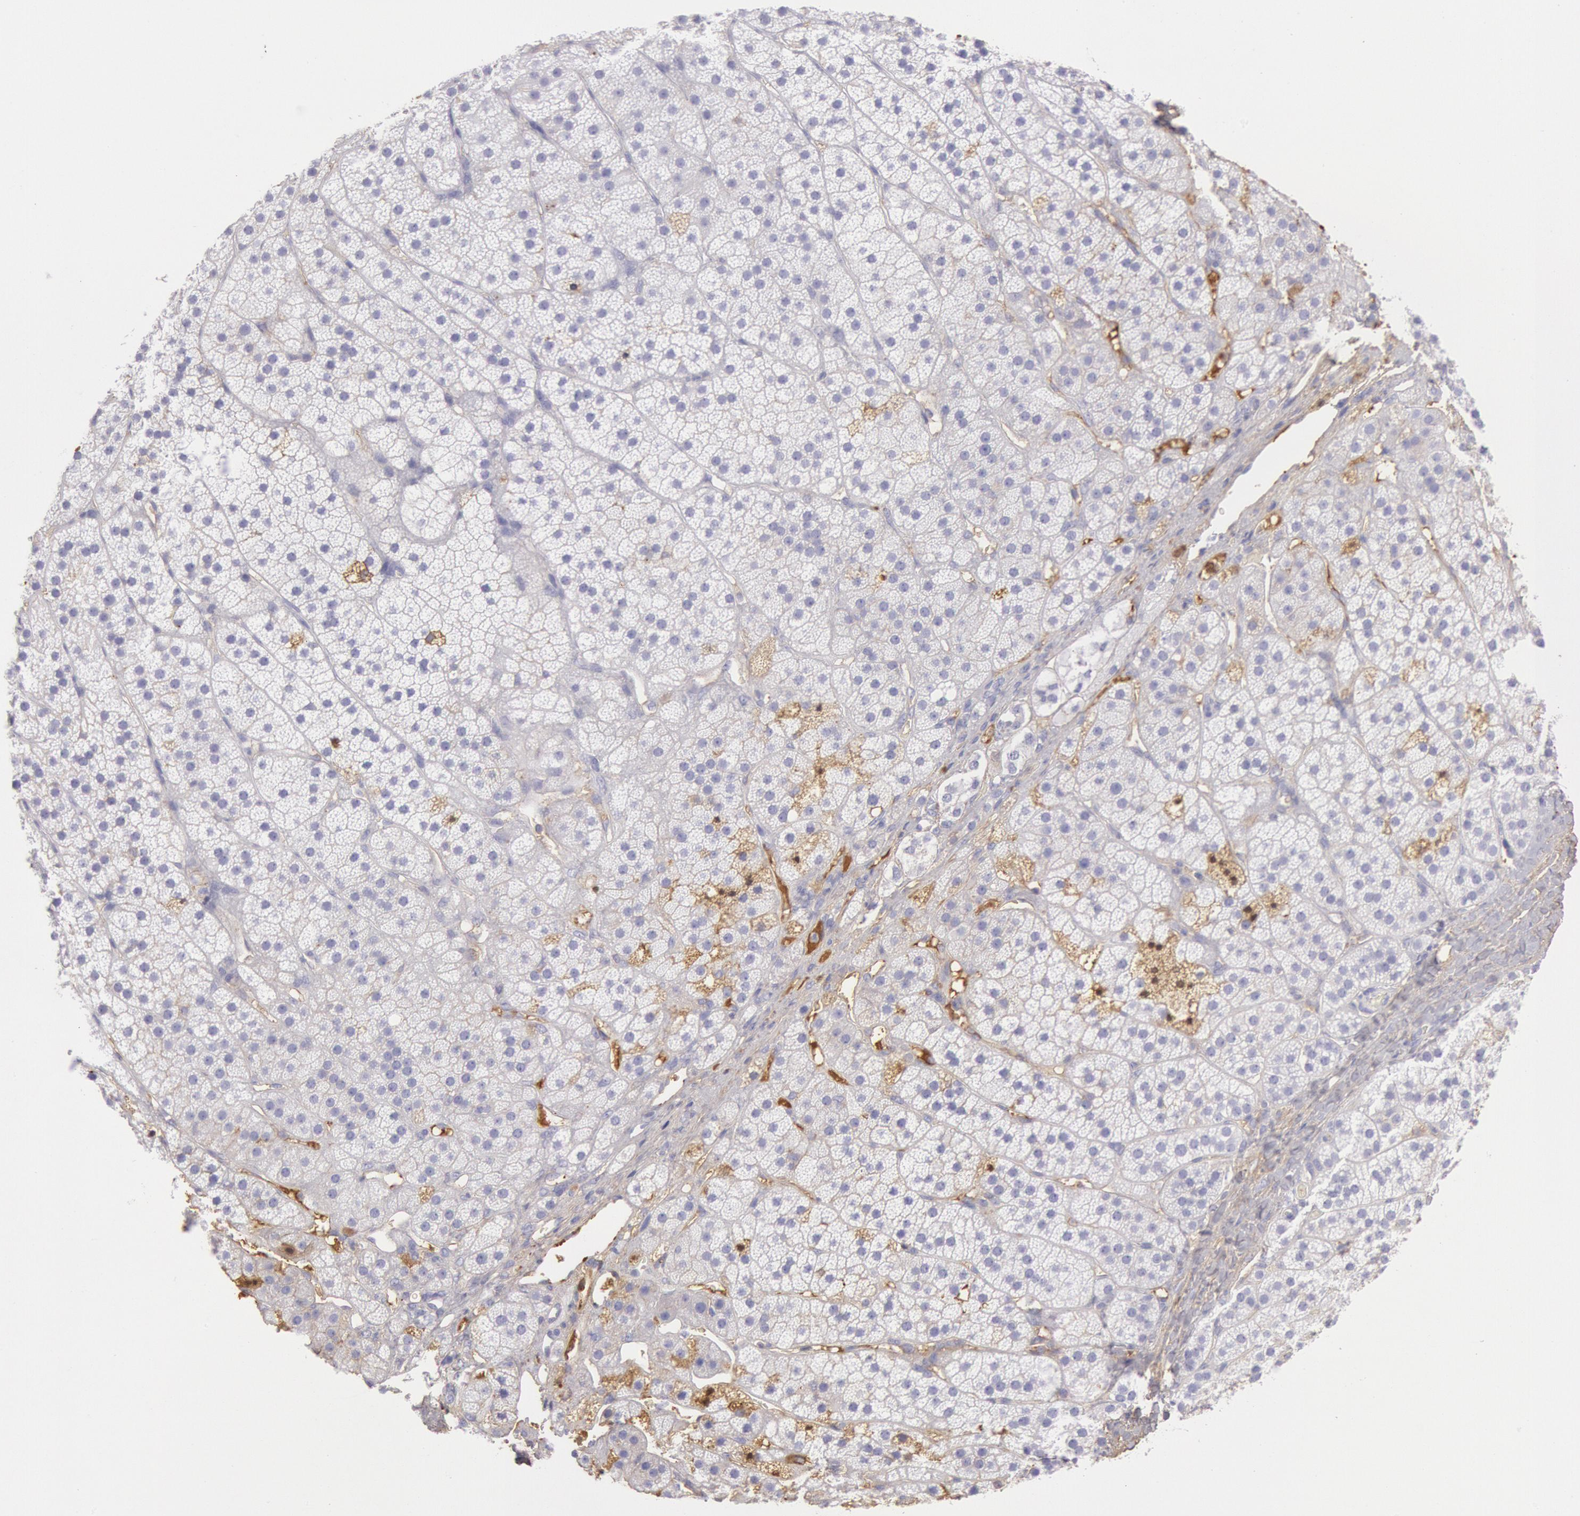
{"staining": {"intensity": "moderate", "quantity": "25%-75%", "location": "cytoplasmic/membranous"}, "tissue": "adrenal gland", "cell_type": "Glandular cells", "image_type": "normal", "snomed": [{"axis": "morphology", "description": "Normal tissue, NOS"}, {"axis": "topography", "description": "Adrenal gland"}], "caption": "Normal adrenal gland demonstrates moderate cytoplasmic/membranous positivity in about 25%-75% of glandular cells (Brightfield microscopy of DAB IHC at high magnification)..", "gene": "IGHG1", "patient": {"sex": "female", "age": 44}}